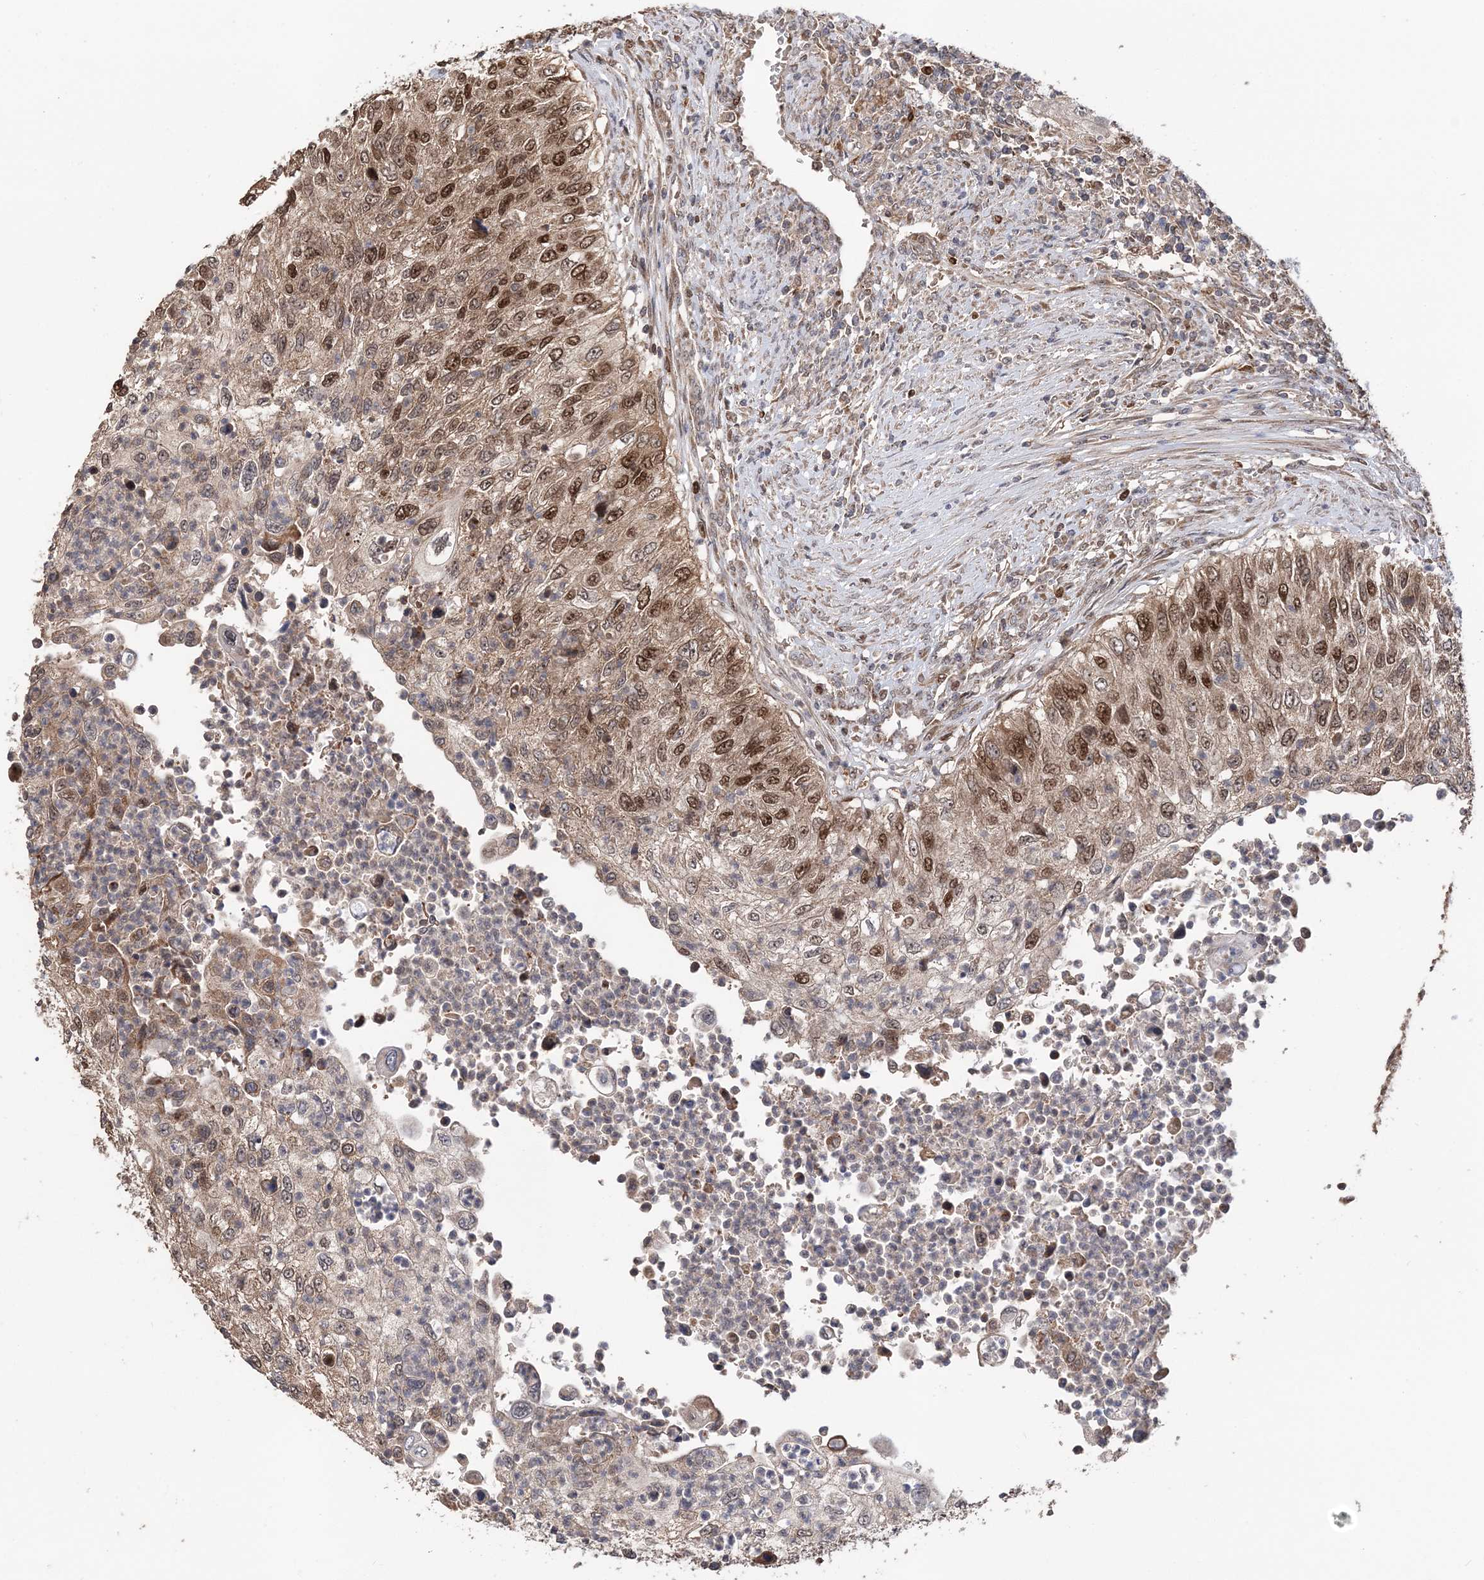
{"staining": {"intensity": "moderate", "quantity": ">75%", "location": "cytoplasmic/membranous,nuclear"}, "tissue": "urothelial cancer", "cell_type": "Tumor cells", "image_type": "cancer", "snomed": [{"axis": "morphology", "description": "Urothelial carcinoma, High grade"}, {"axis": "topography", "description": "Urinary bladder"}], "caption": "The immunohistochemical stain highlights moderate cytoplasmic/membranous and nuclear staining in tumor cells of high-grade urothelial carcinoma tissue. Using DAB (3,3'-diaminobenzidine) (brown) and hematoxylin (blue) stains, captured at high magnification using brightfield microscopy.", "gene": "KIF4A", "patient": {"sex": "female", "age": 60}}